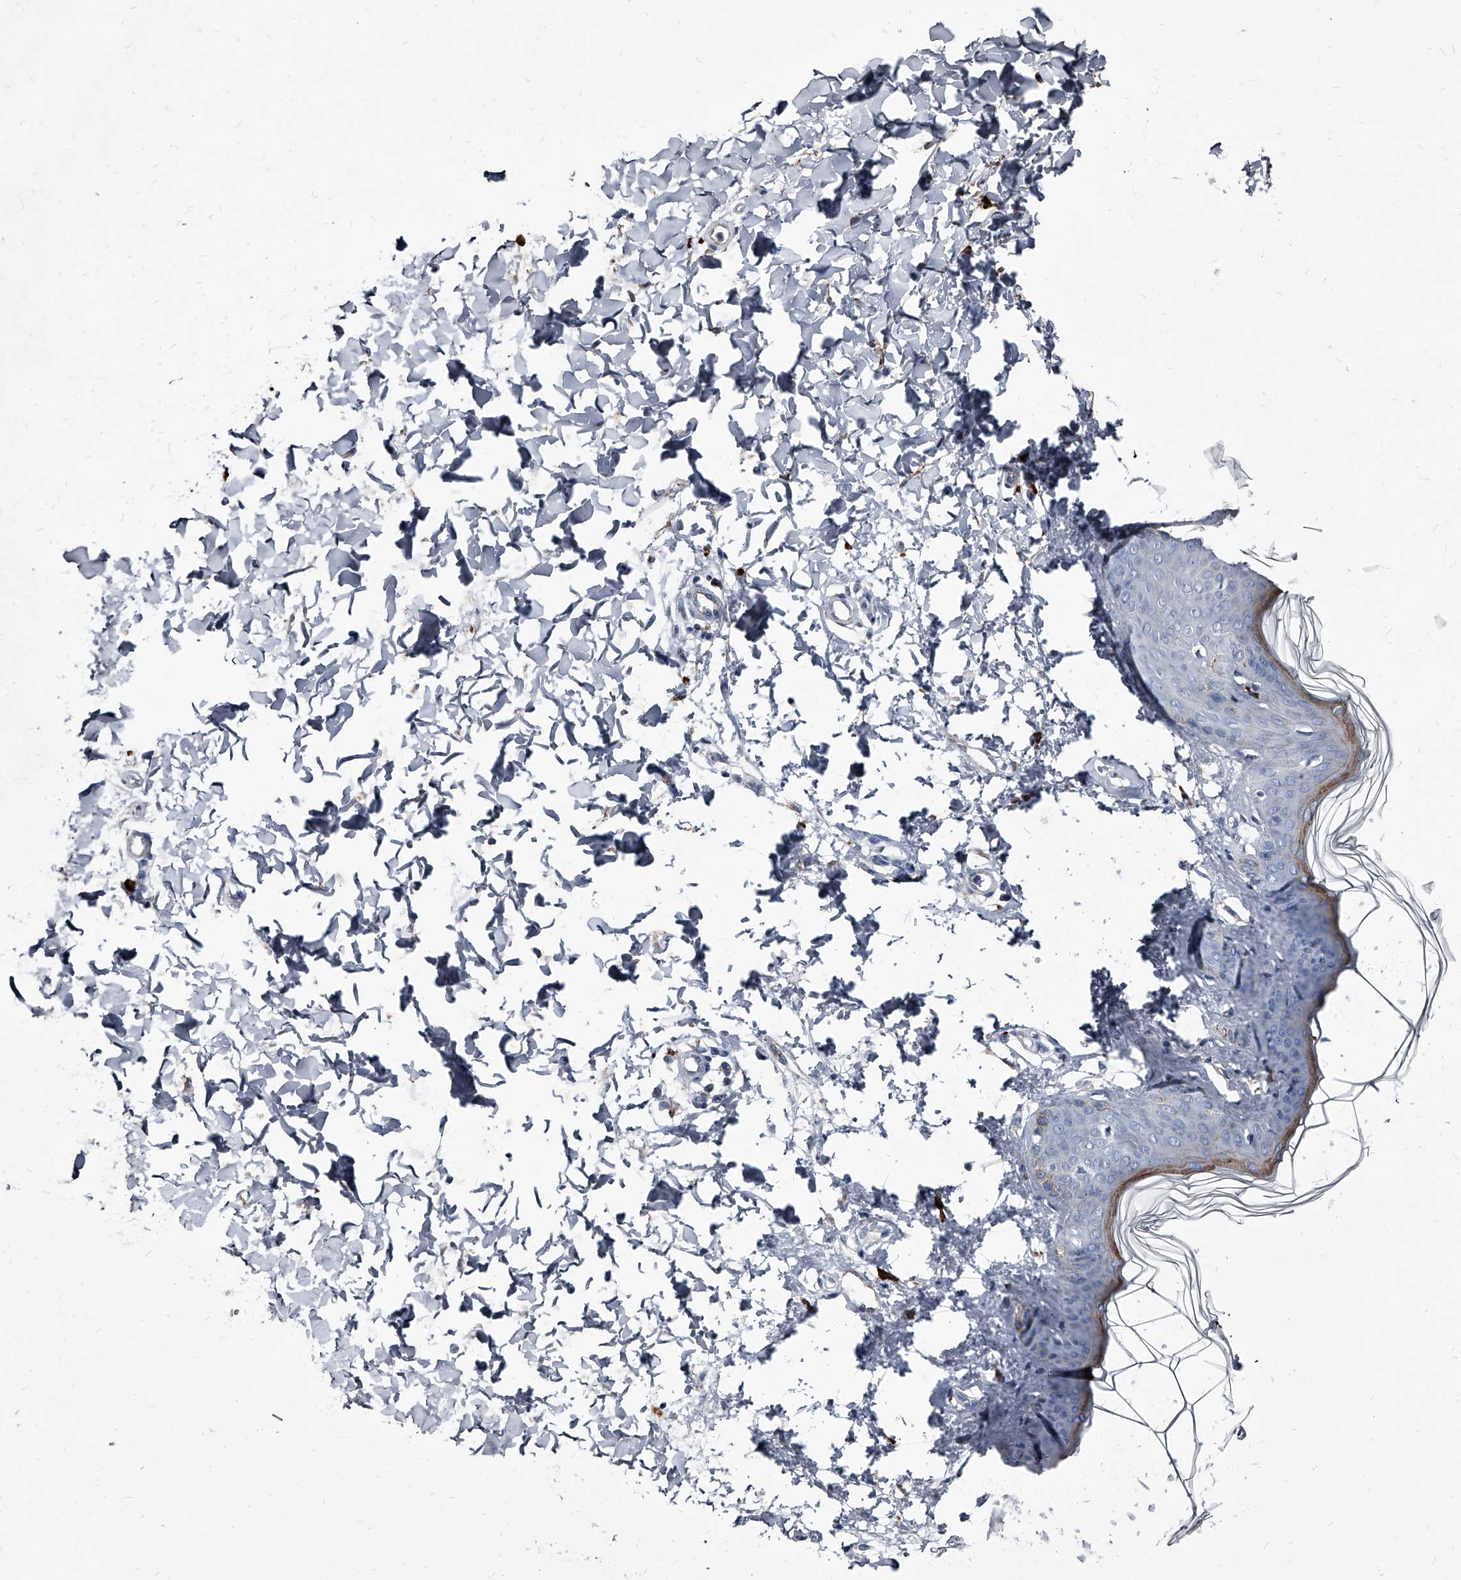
{"staining": {"intensity": "negative", "quantity": "none", "location": "none"}, "tissue": "skin", "cell_type": "Fibroblasts", "image_type": "normal", "snomed": [{"axis": "morphology", "description": "Normal tissue, NOS"}, {"axis": "topography", "description": "Skin"}], "caption": "Immunohistochemistry (IHC) photomicrograph of normal human skin stained for a protein (brown), which reveals no staining in fibroblasts.", "gene": "PGLYRP3", "patient": {"sex": "female", "age": 17}}